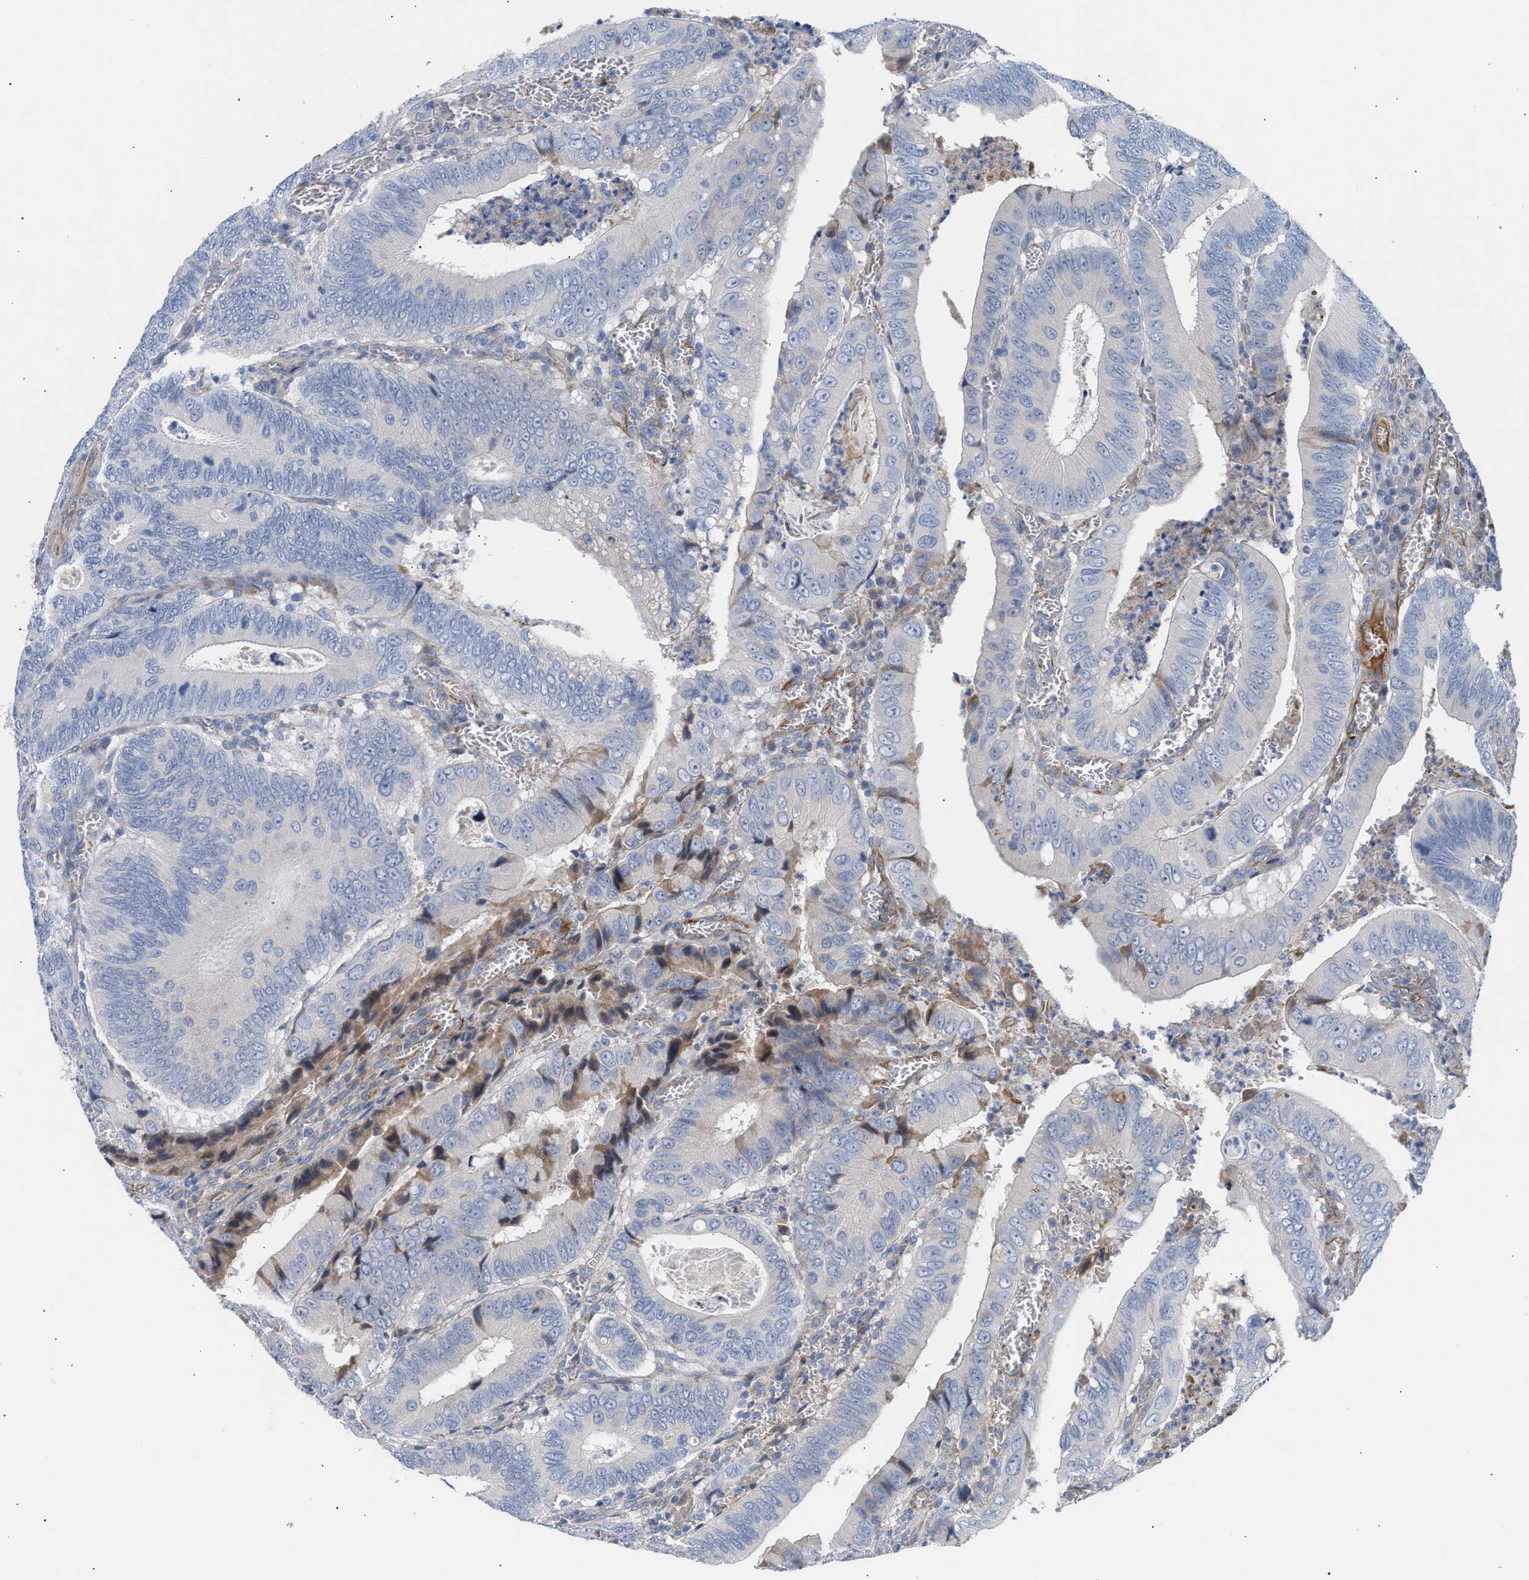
{"staining": {"intensity": "negative", "quantity": "none", "location": "none"}, "tissue": "colorectal cancer", "cell_type": "Tumor cells", "image_type": "cancer", "snomed": [{"axis": "morphology", "description": "Inflammation, NOS"}, {"axis": "morphology", "description": "Adenocarcinoma, NOS"}, {"axis": "topography", "description": "Colon"}], "caption": "Immunohistochemistry (IHC) of adenocarcinoma (colorectal) exhibits no staining in tumor cells.", "gene": "TFPI", "patient": {"sex": "male", "age": 72}}